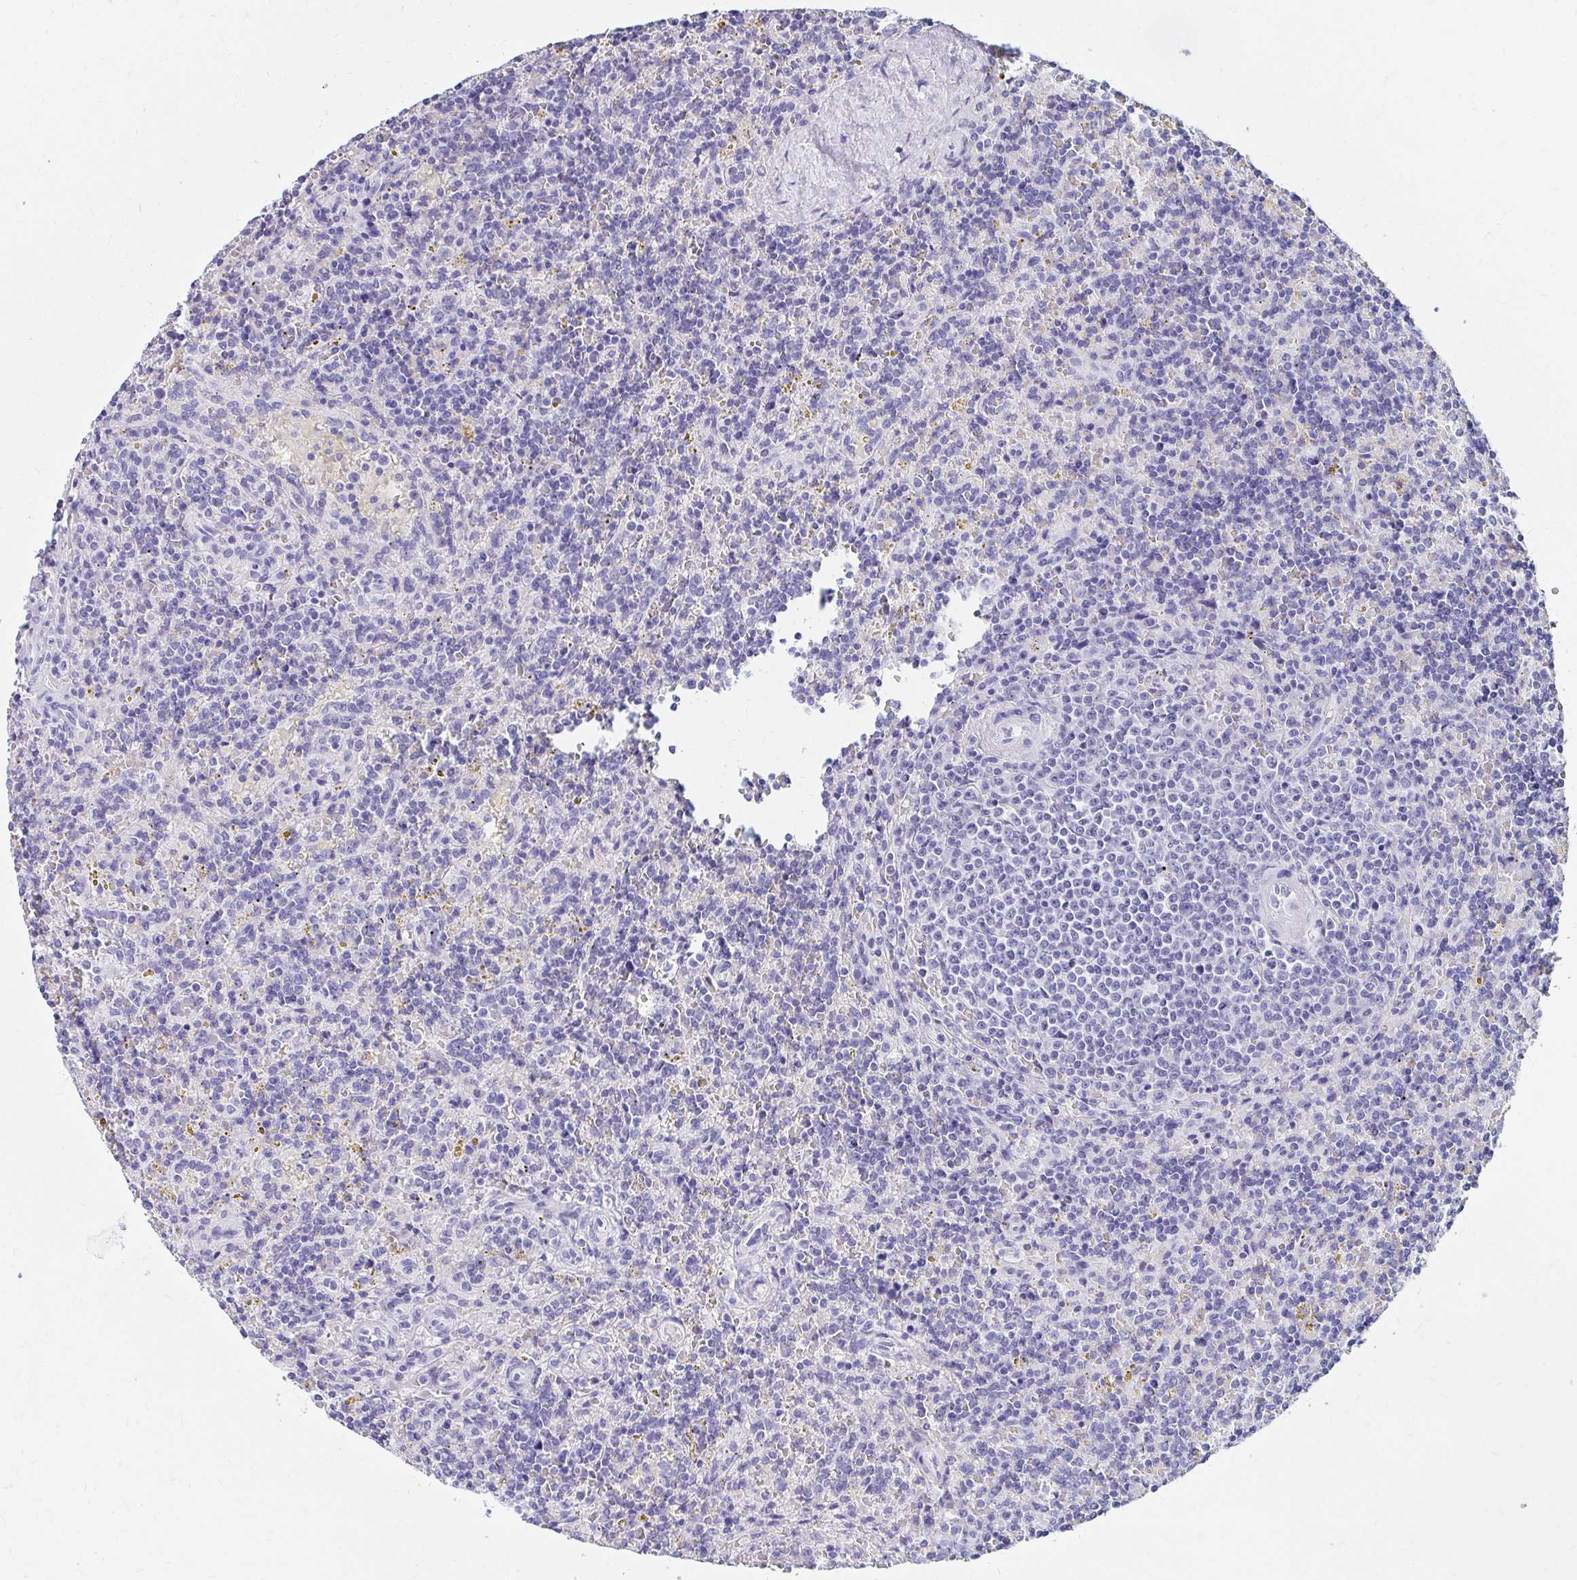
{"staining": {"intensity": "negative", "quantity": "none", "location": "none"}, "tissue": "lymphoma", "cell_type": "Tumor cells", "image_type": "cancer", "snomed": [{"axis": "morphology", "description": "Malignant lymphoma, non-Hodgkin's type, Low grade"}, {"axis": "topography", "description": "Spleen"}], "caption": "Immunohistochemistry (IHC) of human lymphoma shows no staining in tumor cells. The staining is performed using DAB (3,3'-diaminobenzidine) brown chromogen with nuclei counter-stained in using hematoxylin.", "gene": "DPEP3", "patient": {"sex": "male", "age": 67}}